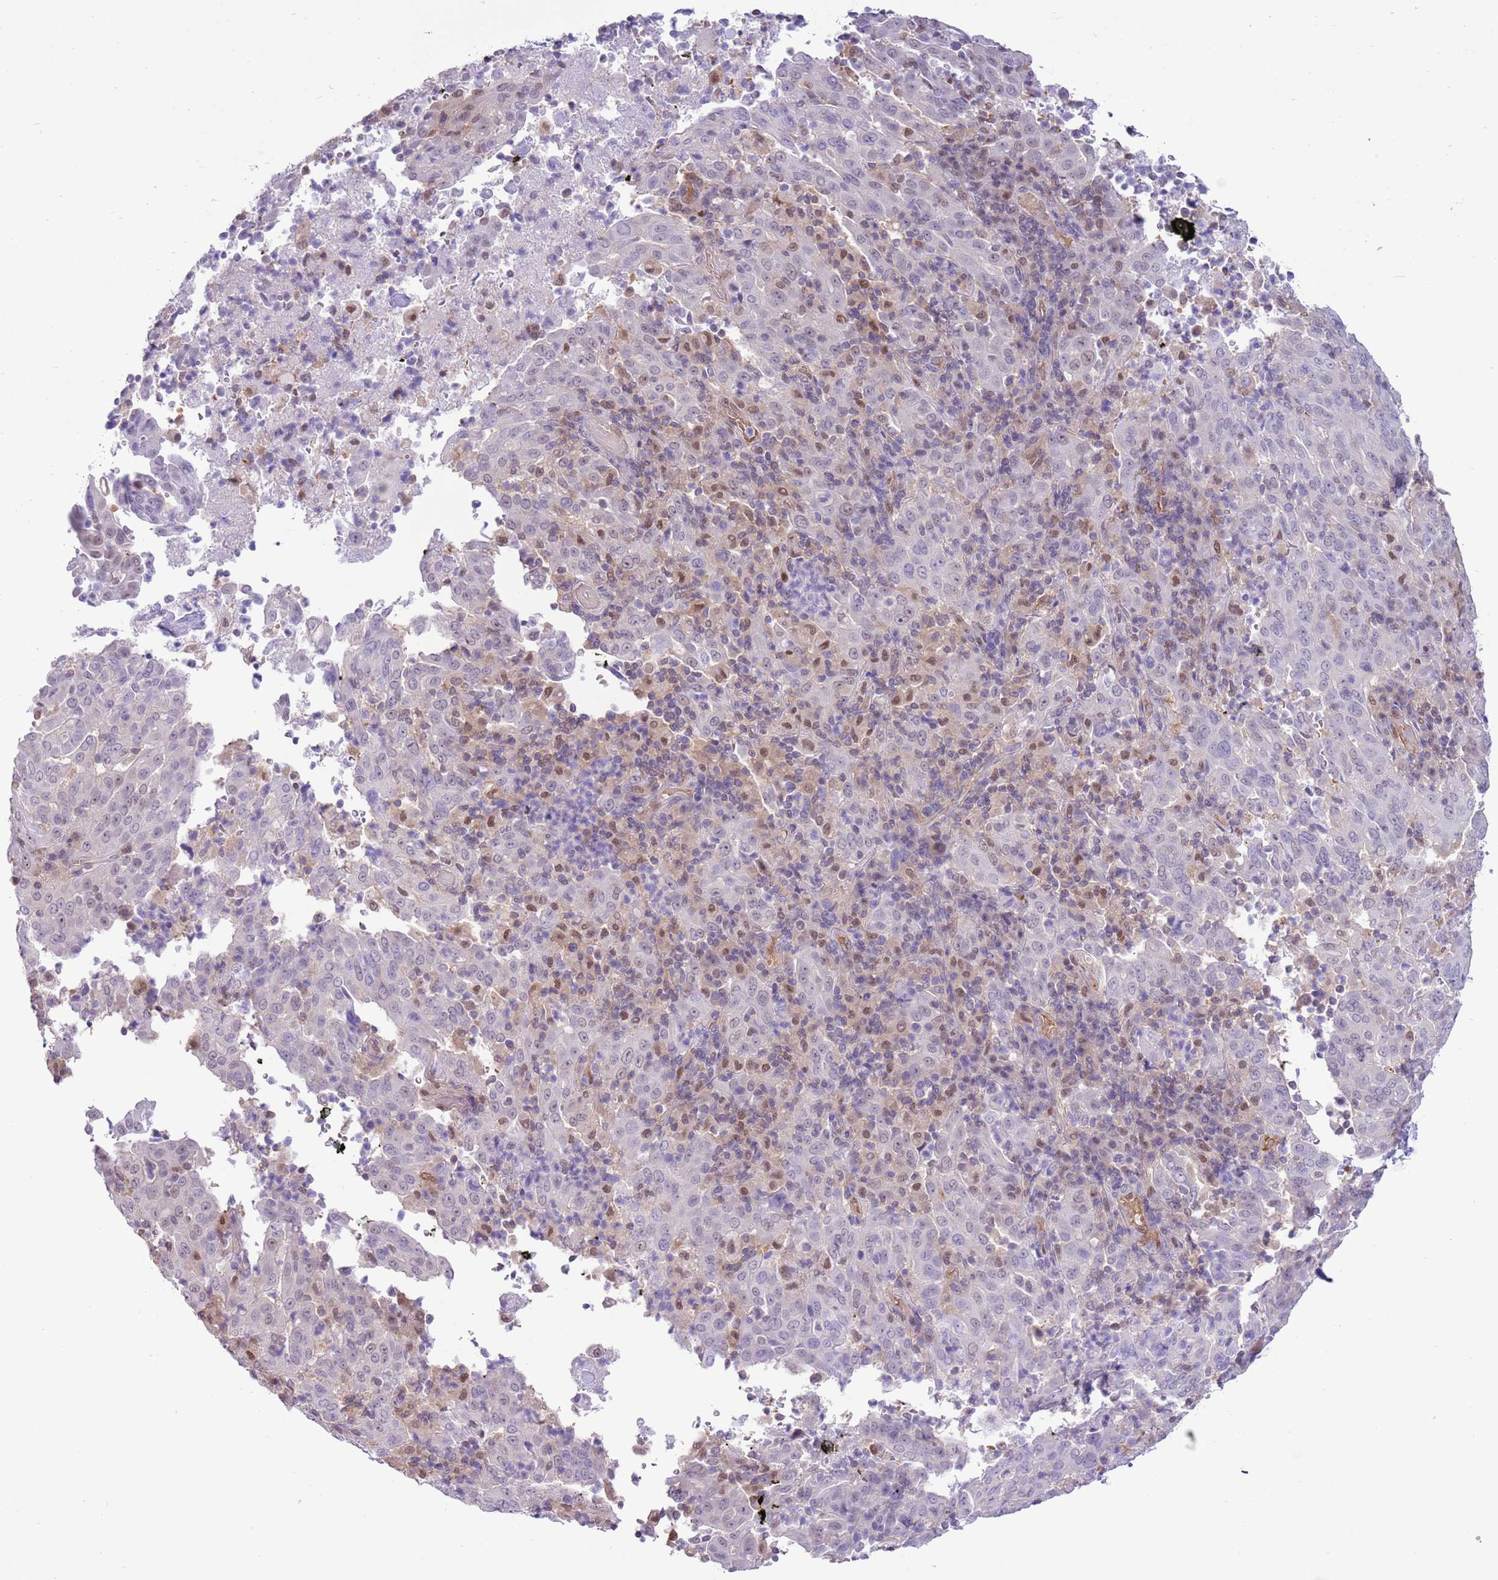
{"staining": {"intensity": "negative", "quantity": "none", "location": "none"}, "tissue": "pancreatic cancer", "cell_type": "Tumor cells", "image_type": "cancer", "snomed": [{"axis": "morphology", "description": "Adenocarcinoma, NOS"}, {"axis": "topography", "description": "Pancreas"}], "caption": "Tumor cells are negative for brown protein staining in pancreatic adenocarcinoma.", "gene": "DDI2", "patient": {"sex": "male", "age": 63}}